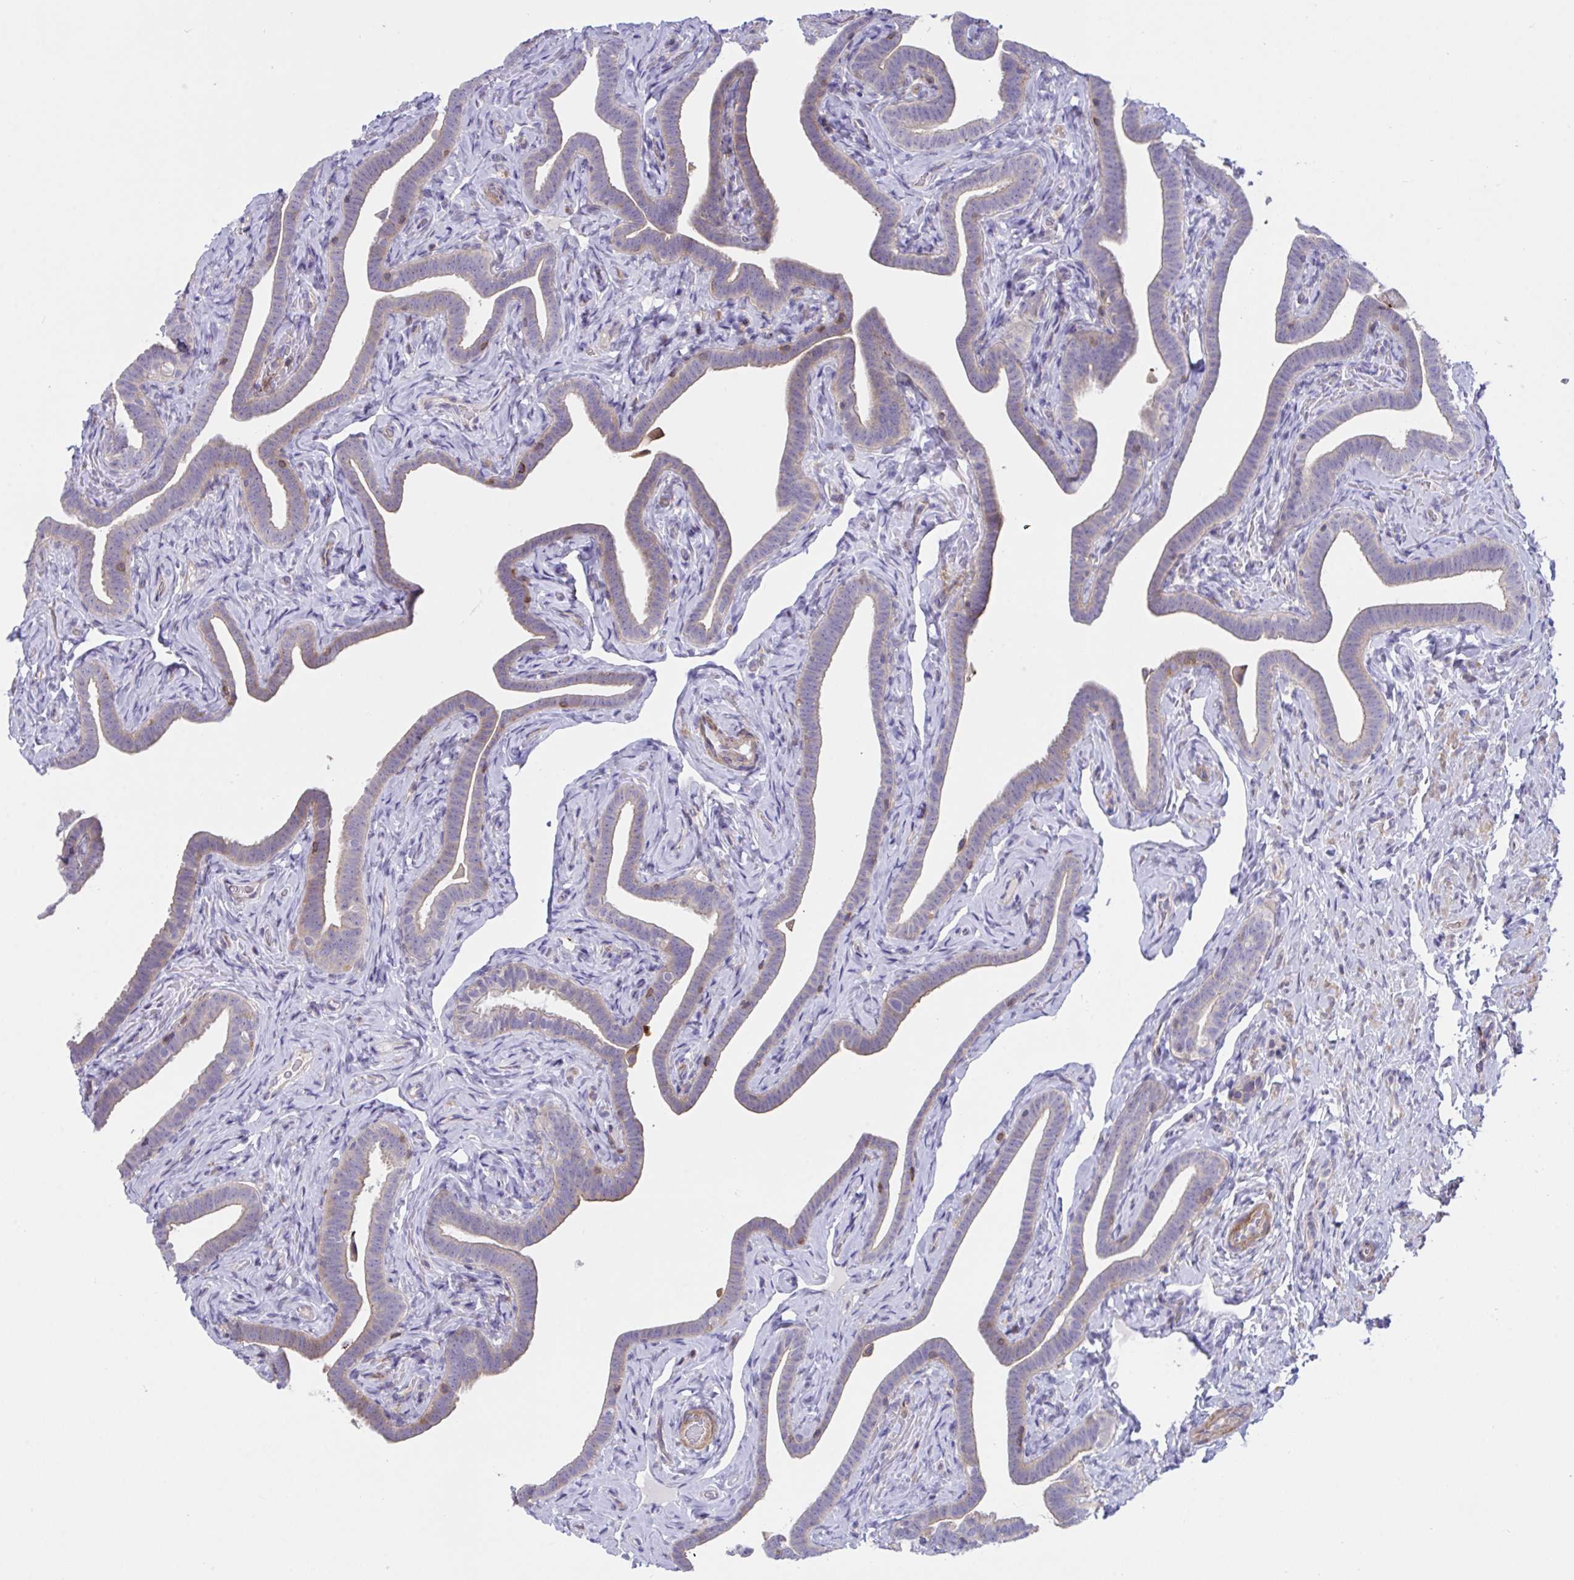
{"staining": {"intensity": "weak", "quantity": "25%-75%", "location": "cytoplasmic/membranous"}, "tissue": "fallopian tube", "cell_type": "Glandular cells", "image_type": "normal", "snomed": [{"axis": "morphology", "description": "Normal tissue, NOS"}, {"axis": "topography", "description": "Fallopian tube"}], "caption": "Immunohistochemical staining of normal fallopian tube exhibits 25%-75% levels of weak cytoplasmic/membranous protein expression in approximately 25%-75% of glandular cells. (brown staining indicates protein expression, while blue staining denotes nuclei).", "gene": "PPIH", "patient": {"sex": "female", "age": 69}}